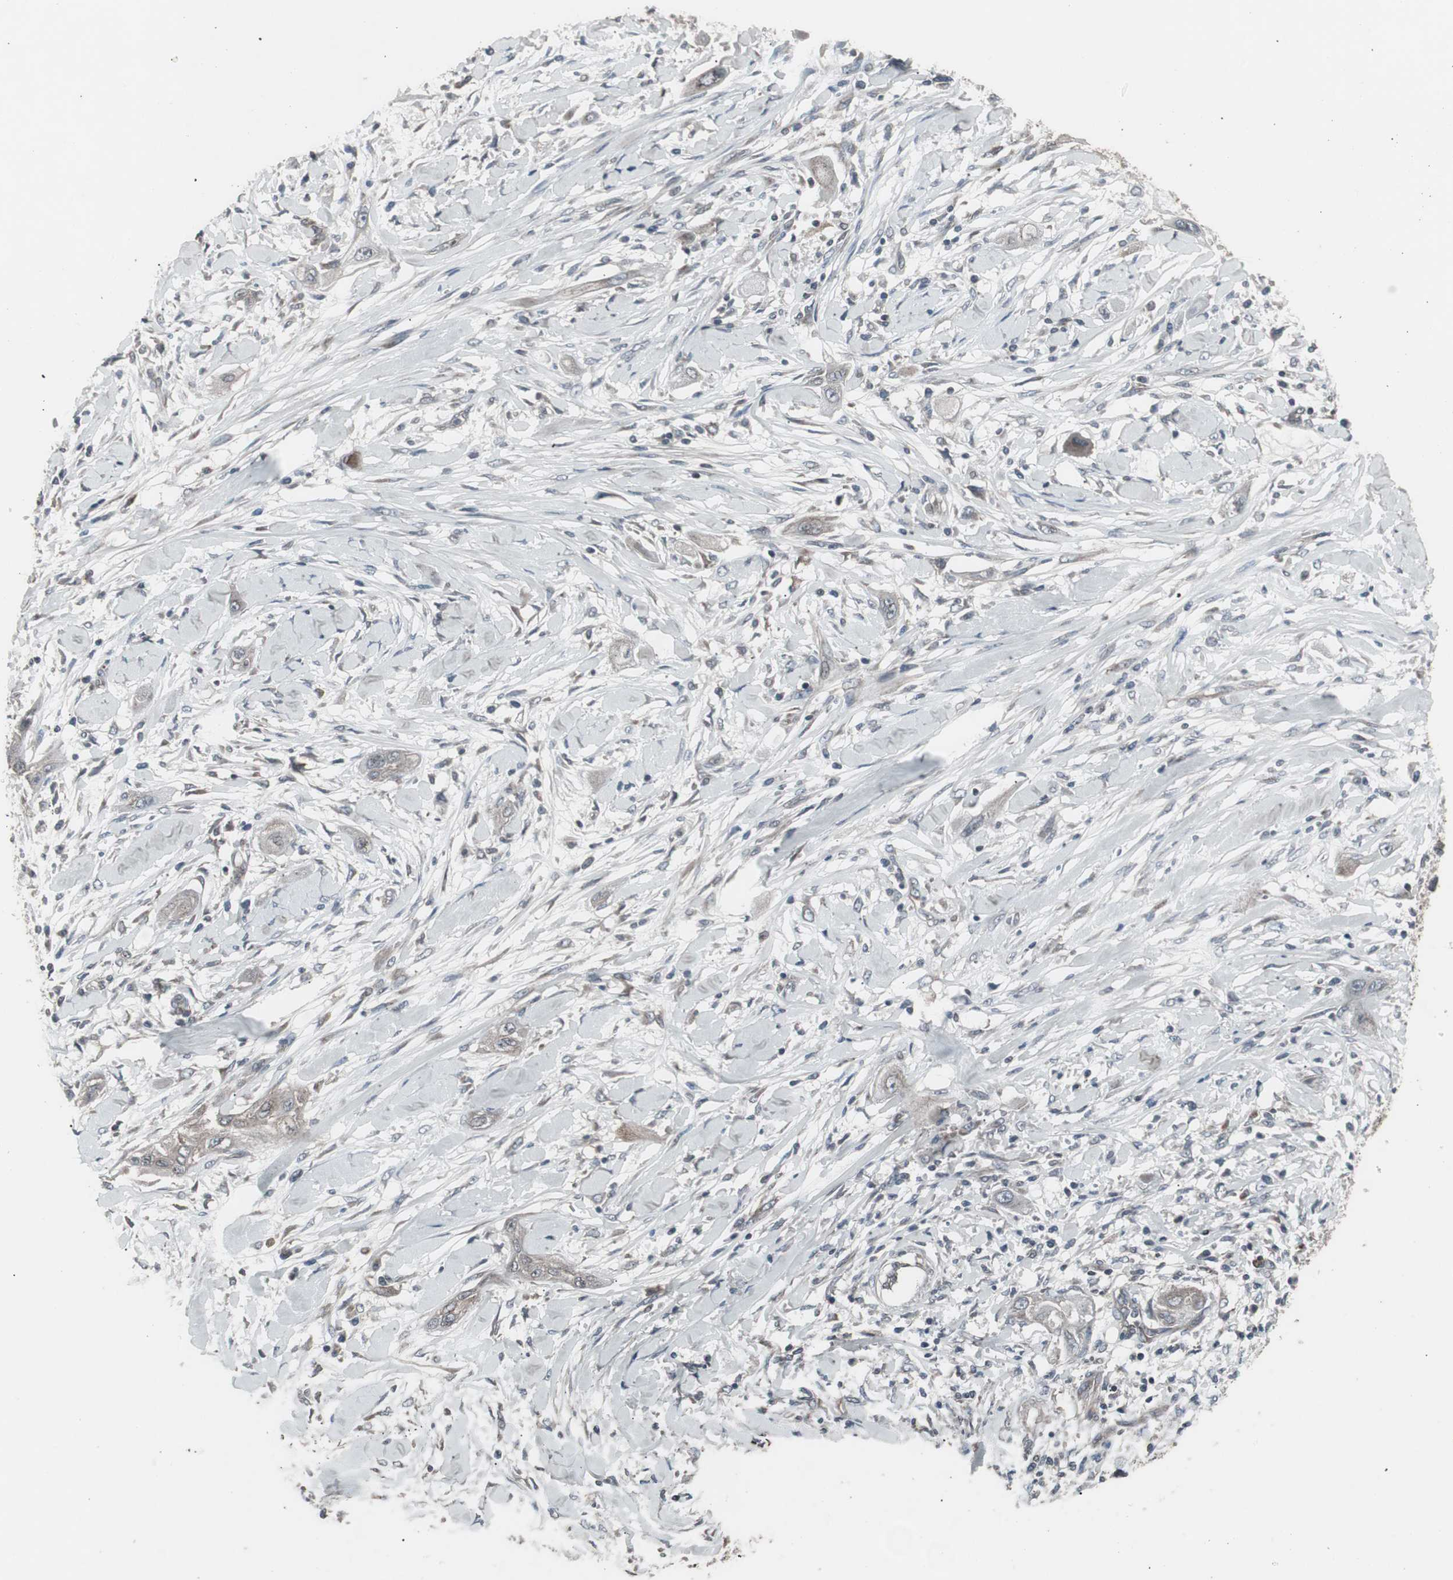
{"staining": {"intensity": "negative", "quantity": "none", "location": "none"}, "tissue": "lung cancer", "cell_type": "Tumor cells", "image_type": "cancer", "snomed": [{"axis": "morphology", "description": "Squamous cell carcinoma, NOS"}, {"axis": "topography", "description": "Lung"}], "caption": "Immunohistochemistry of squamous cell carcinoma (lung) demonstrates no expression in tumor cells. The staining is performed using DAB brown chromogen with nuclei counter-stained in using hematoxylin.", "gene": "SSTR2", "patient": {"sex": "female", "age": 47}}